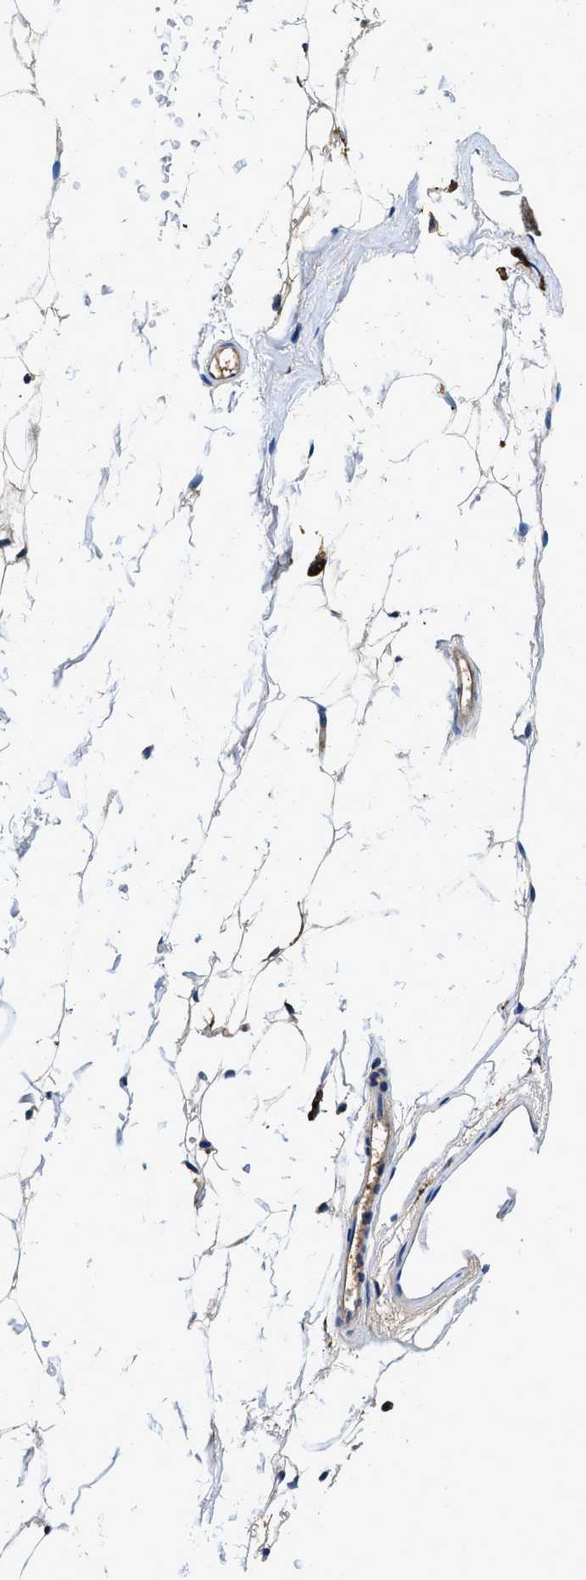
{"staining": {"intensity": "negative", "quantity": "none", "location": "none"}, "tissue": "adipose tissue", "cell_type": "Adipocytes", "image_type": "normal", "snomed": [{"axis": "morphology", "description": "Normal tissue, NOS"}, {"axis": "topography", "description": "Breast"}, {"axis": "topography", "description": "Soft tissue"}], "caption": "Adipocytes show no significant staining in unremarkable adipose tissue. (Stains: DAB (3,3'-diaminobenzidine) immunohistochemistry with hematoxylin counter stain, Microscopy: brightfield microscopy at high magnification).", "gene": "ZFAND3", "patient": {"sex": "female", "age": 75}}